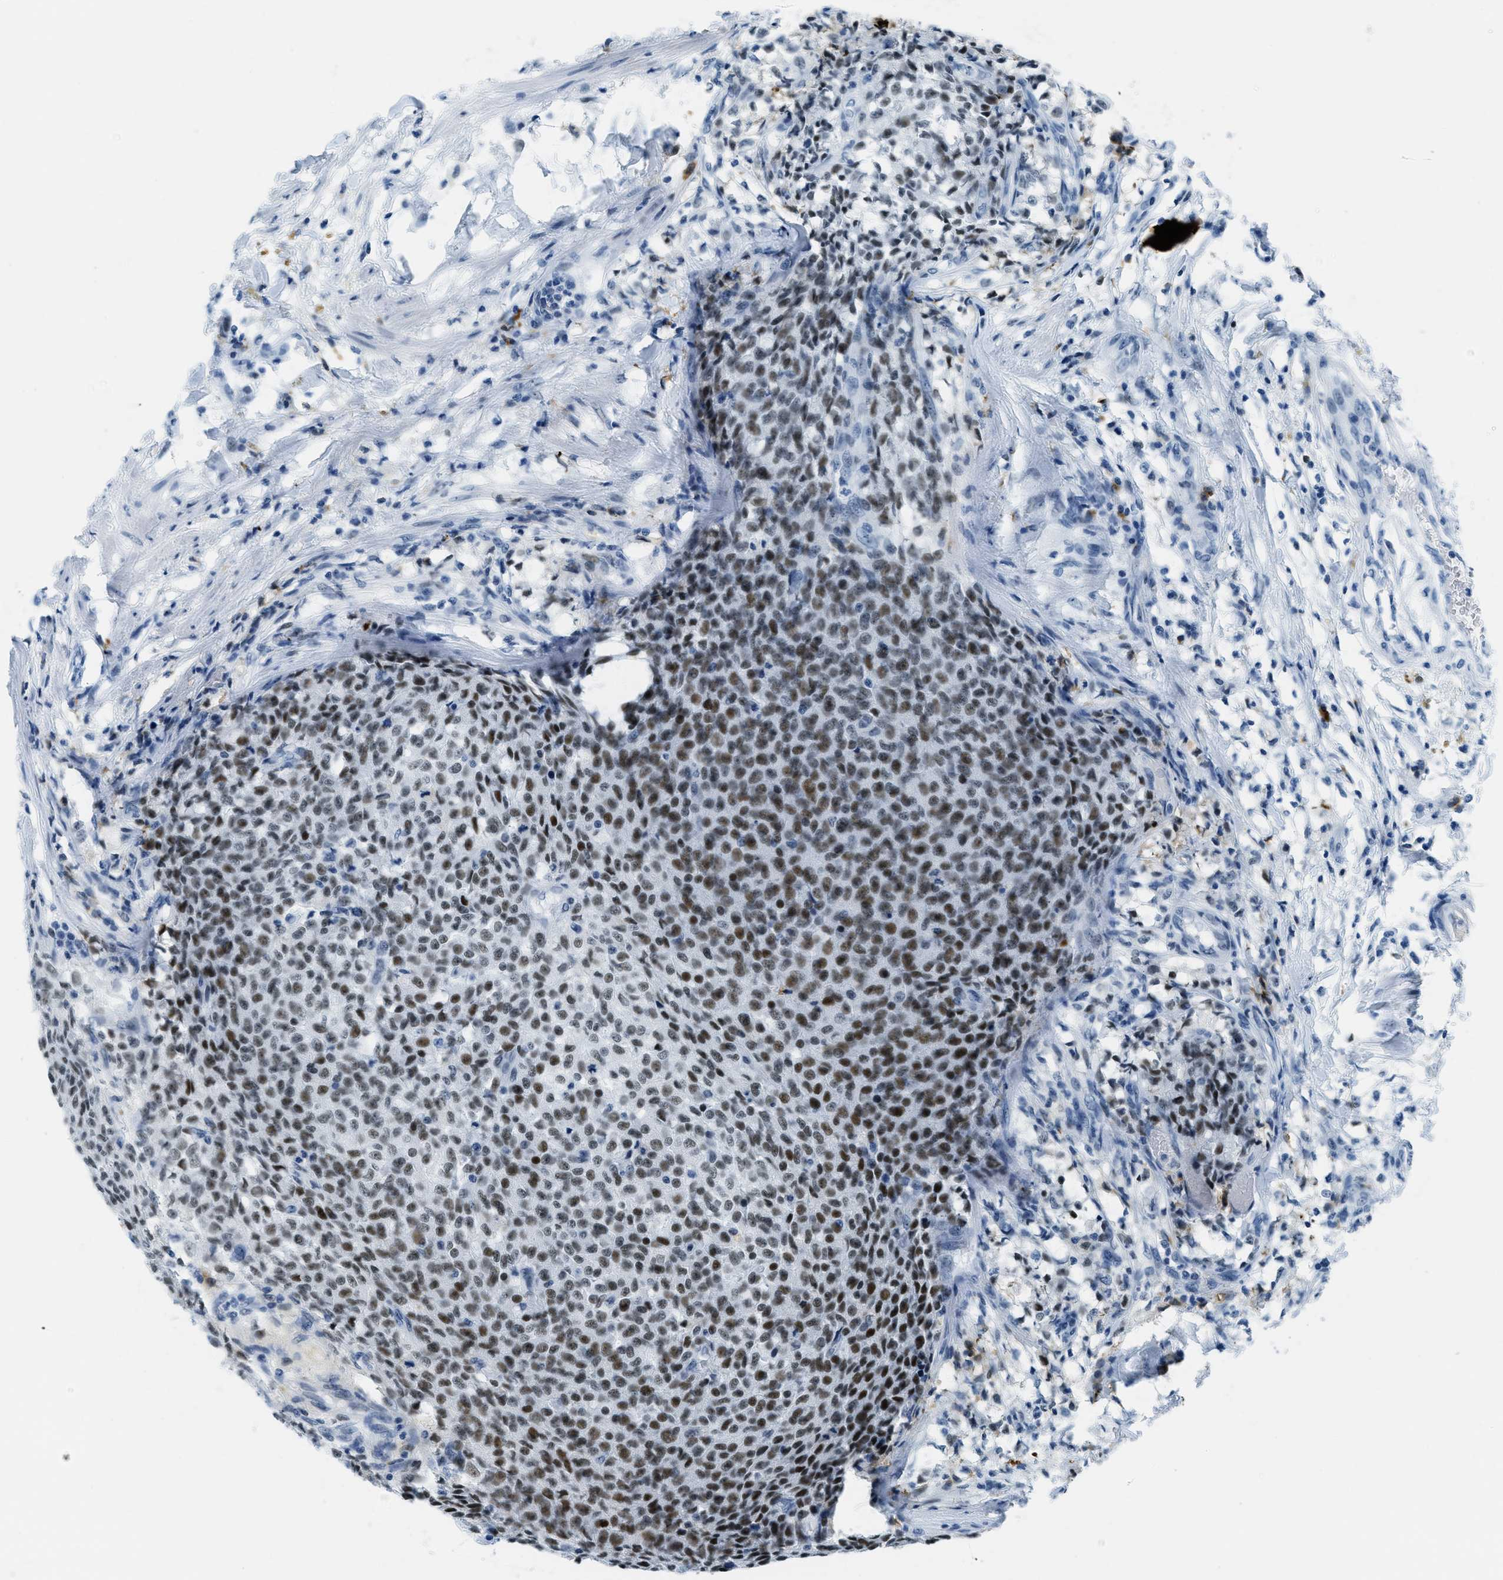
{"staining": {"intensity": "strong", "quantity": ">75%", "location": "nuclear"}, "tissue": "testis cancer", "cell_type": "Tumor cells", "image_type": "cancer", "snomed": [{"axis": "morphology", "description": "Seminoma, NOS"}, {"axis": "topography", "description": "Testis"}], "caption": "The micrograph displays a brown stain indicating the presence of a protein in the nuclear of tumor cells in testis seminoma.", "gene": "PLA2G2A", "patient": {"sex": "male", "age": 59}}